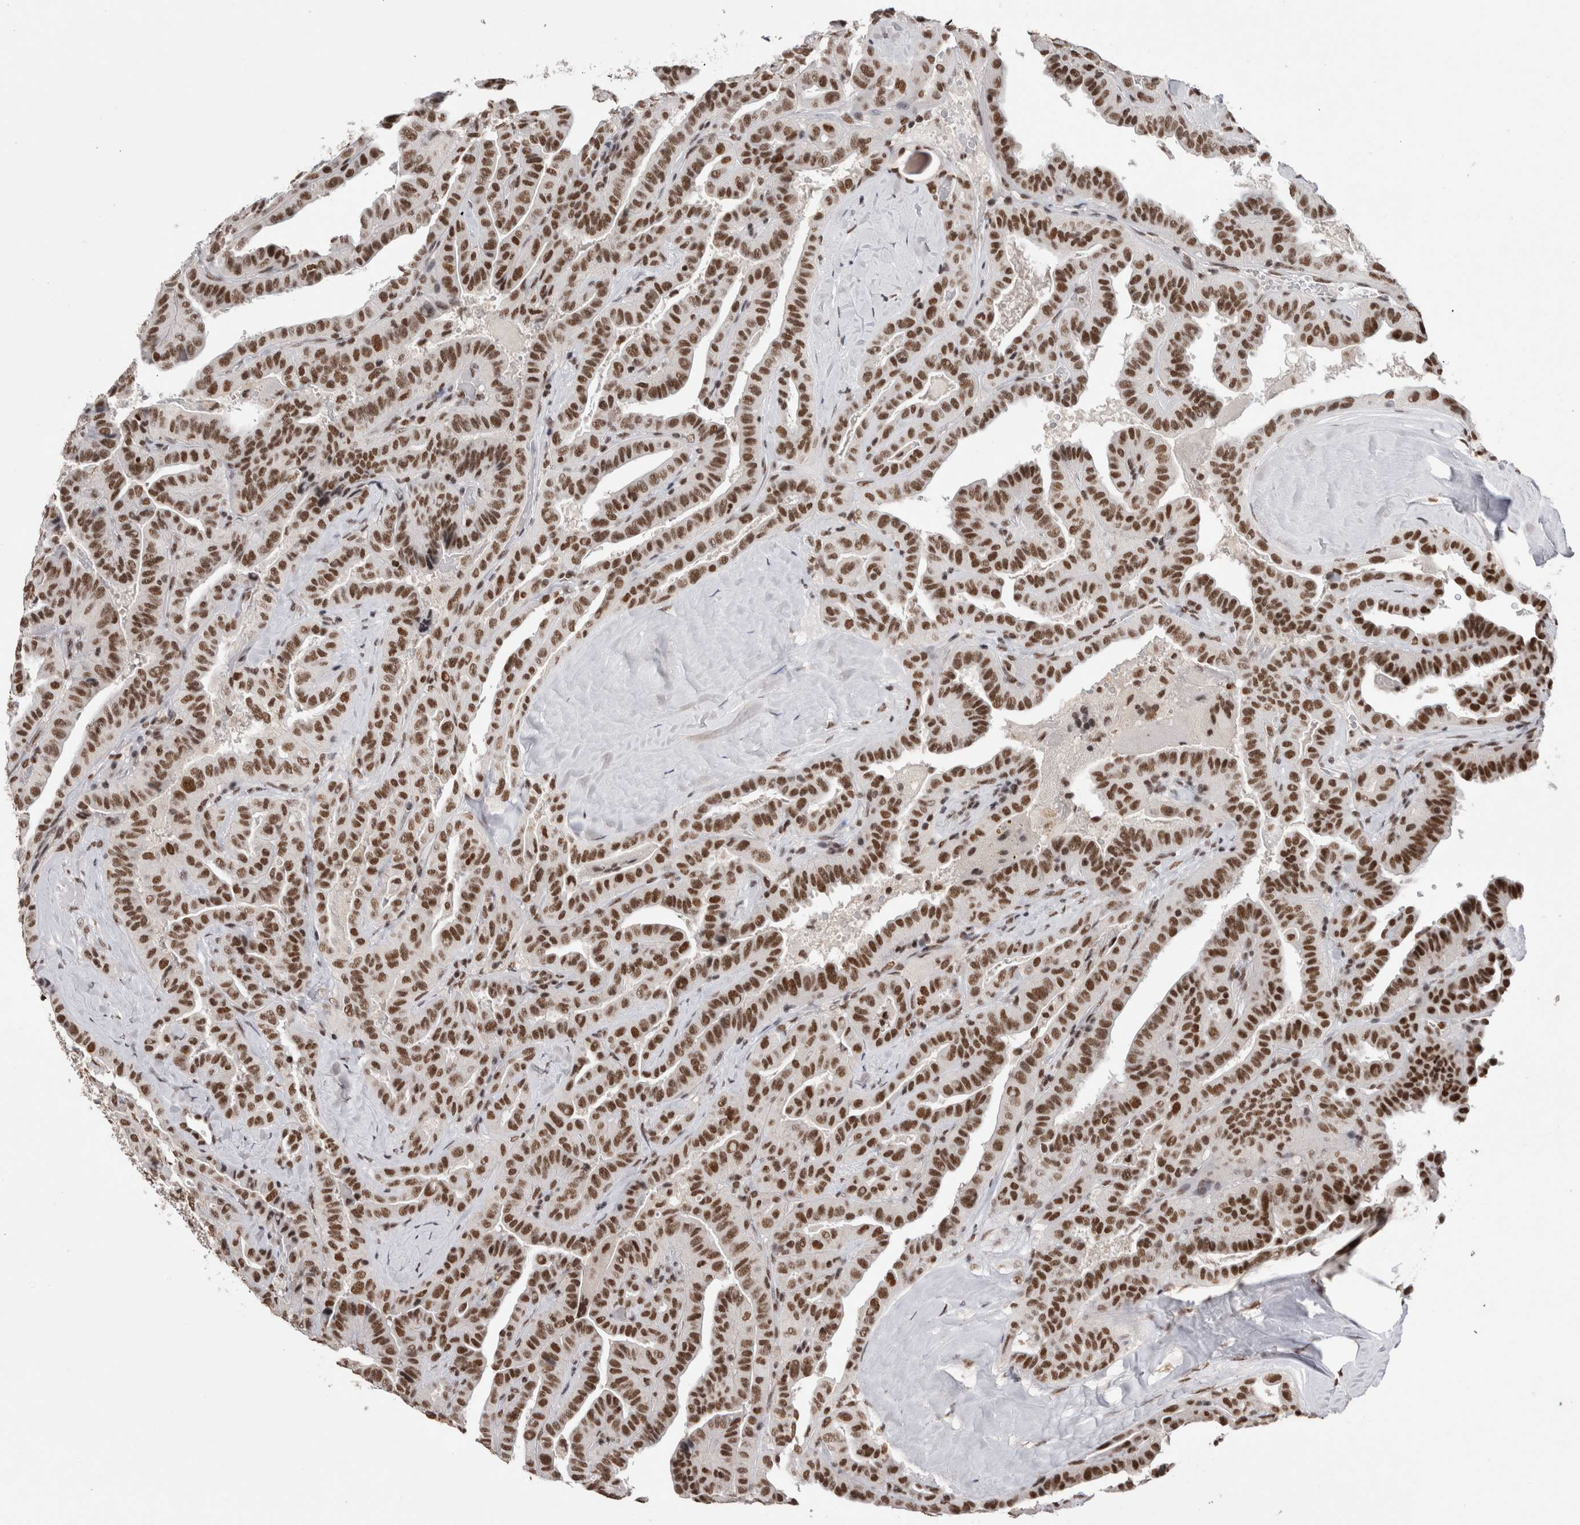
{"staining": {"intensity": "strong", "quantity": ">75%", "location": "nuclear"}, "tissue": "thyroid cancer", "cell_type": "Tumor cells", "image_type": "cancer", "snomed": [{"axis": "morphology", "description": "Papillary adenocarcinoma, NOS"}, {"axis": "topography", "description": "Thyroid gland"}], "caption": "Immunohistochemical staining of human thyroid cancer (papillary adenocarcinoma) displays high levels of strong nuclear expression in approximately >75% of tumor cells.", "gene": "SMC1A", "patient": {"sex": "male", "age": 77}}